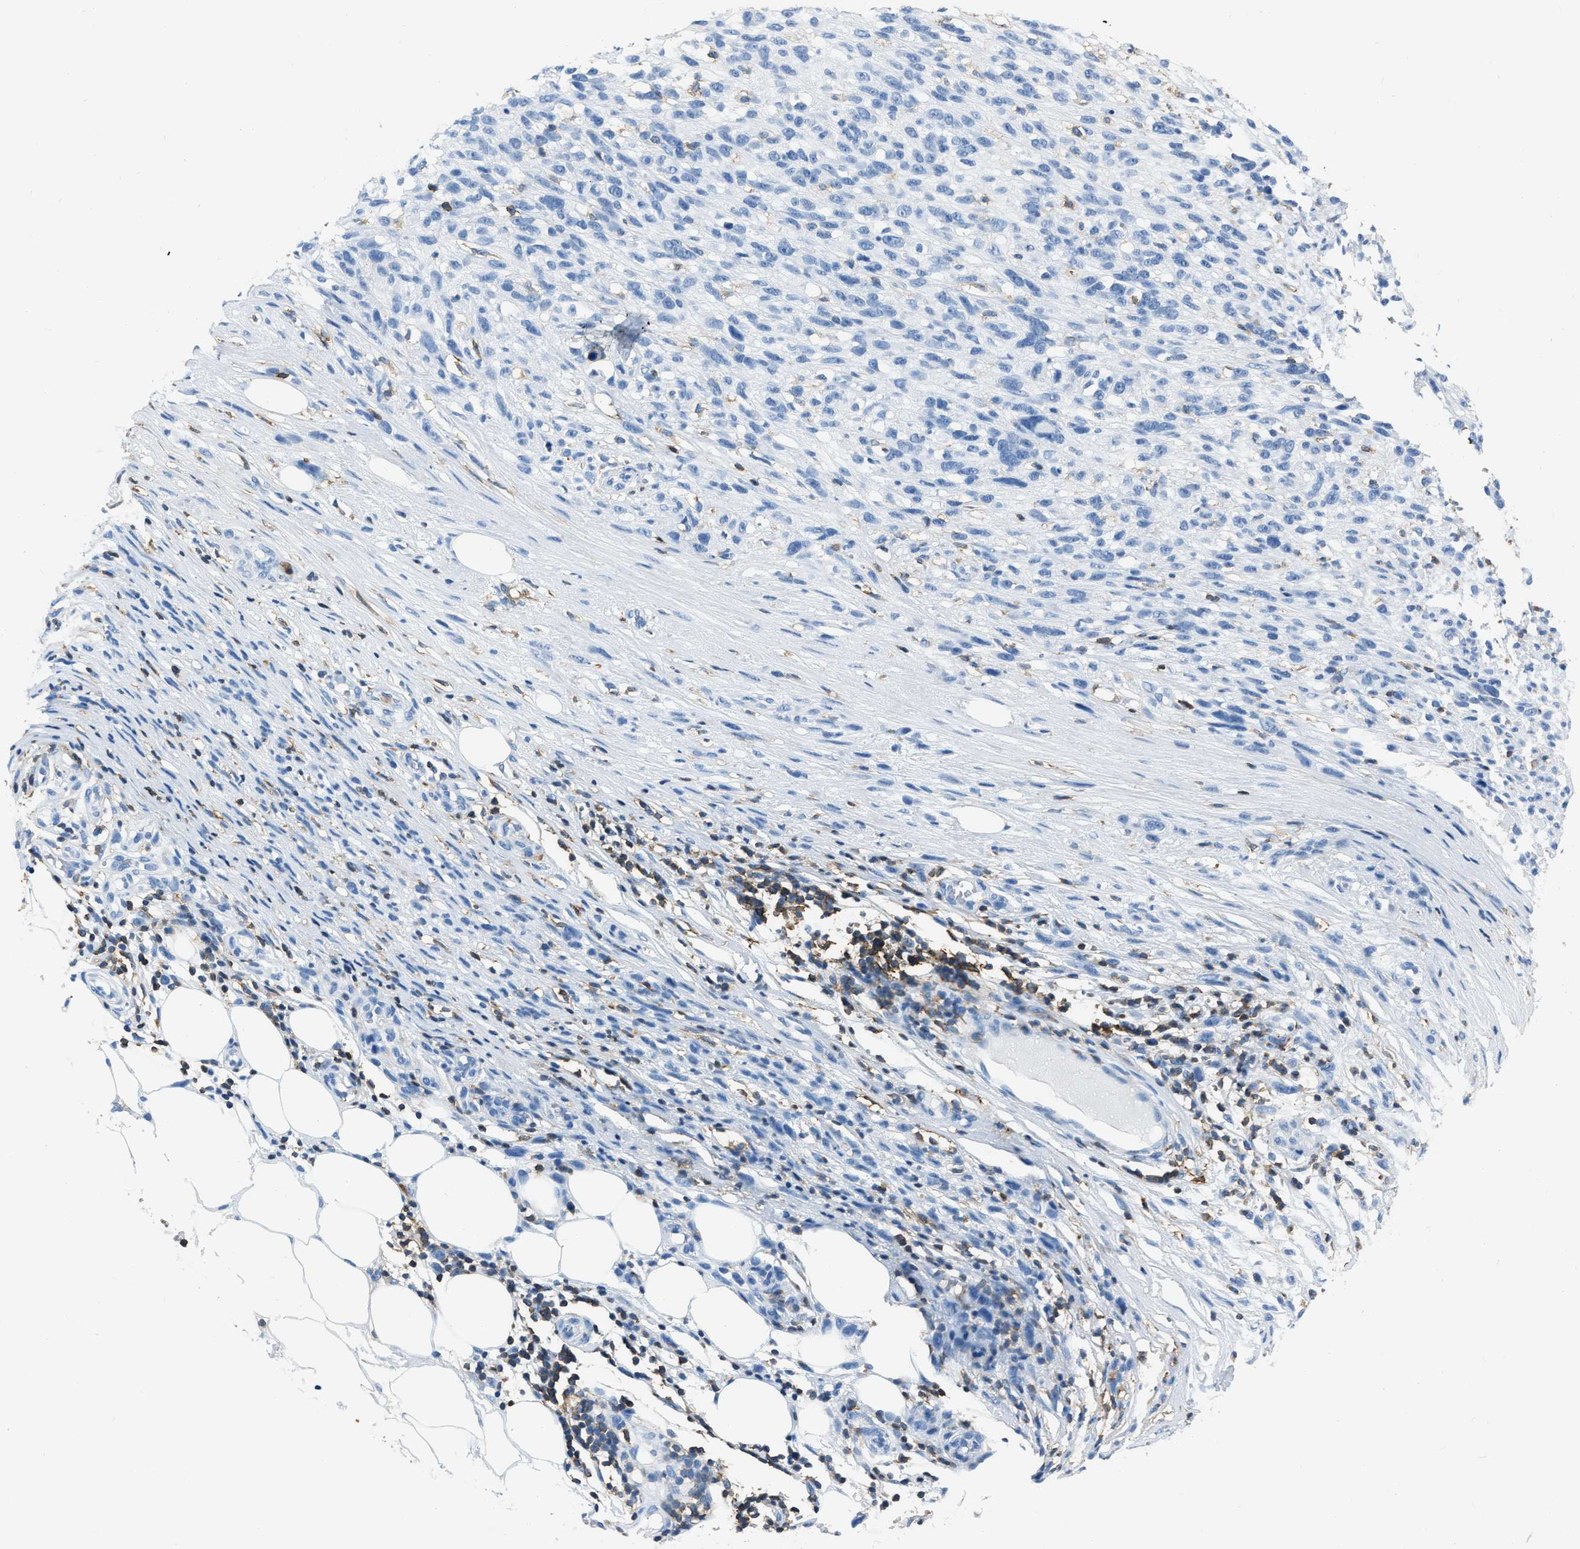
{"staining": {"intensity": "negative", "quantity": "none", "location": "none"}, "tissue": "melanoma", "cell_type": "Tumor cells", "image_type": "cancer", "snomed": [{"axis": "morphology", "description": "Malignant melanoma, NOS"}, {"axis": "topography", "description": "Skin"}], "caption": "Human melanoma stained for a protein using immunohistochemistry exhibits no staining in tumor cells.", "gene": "LSP1", "patient": {"sex": "female", "age": 55}}